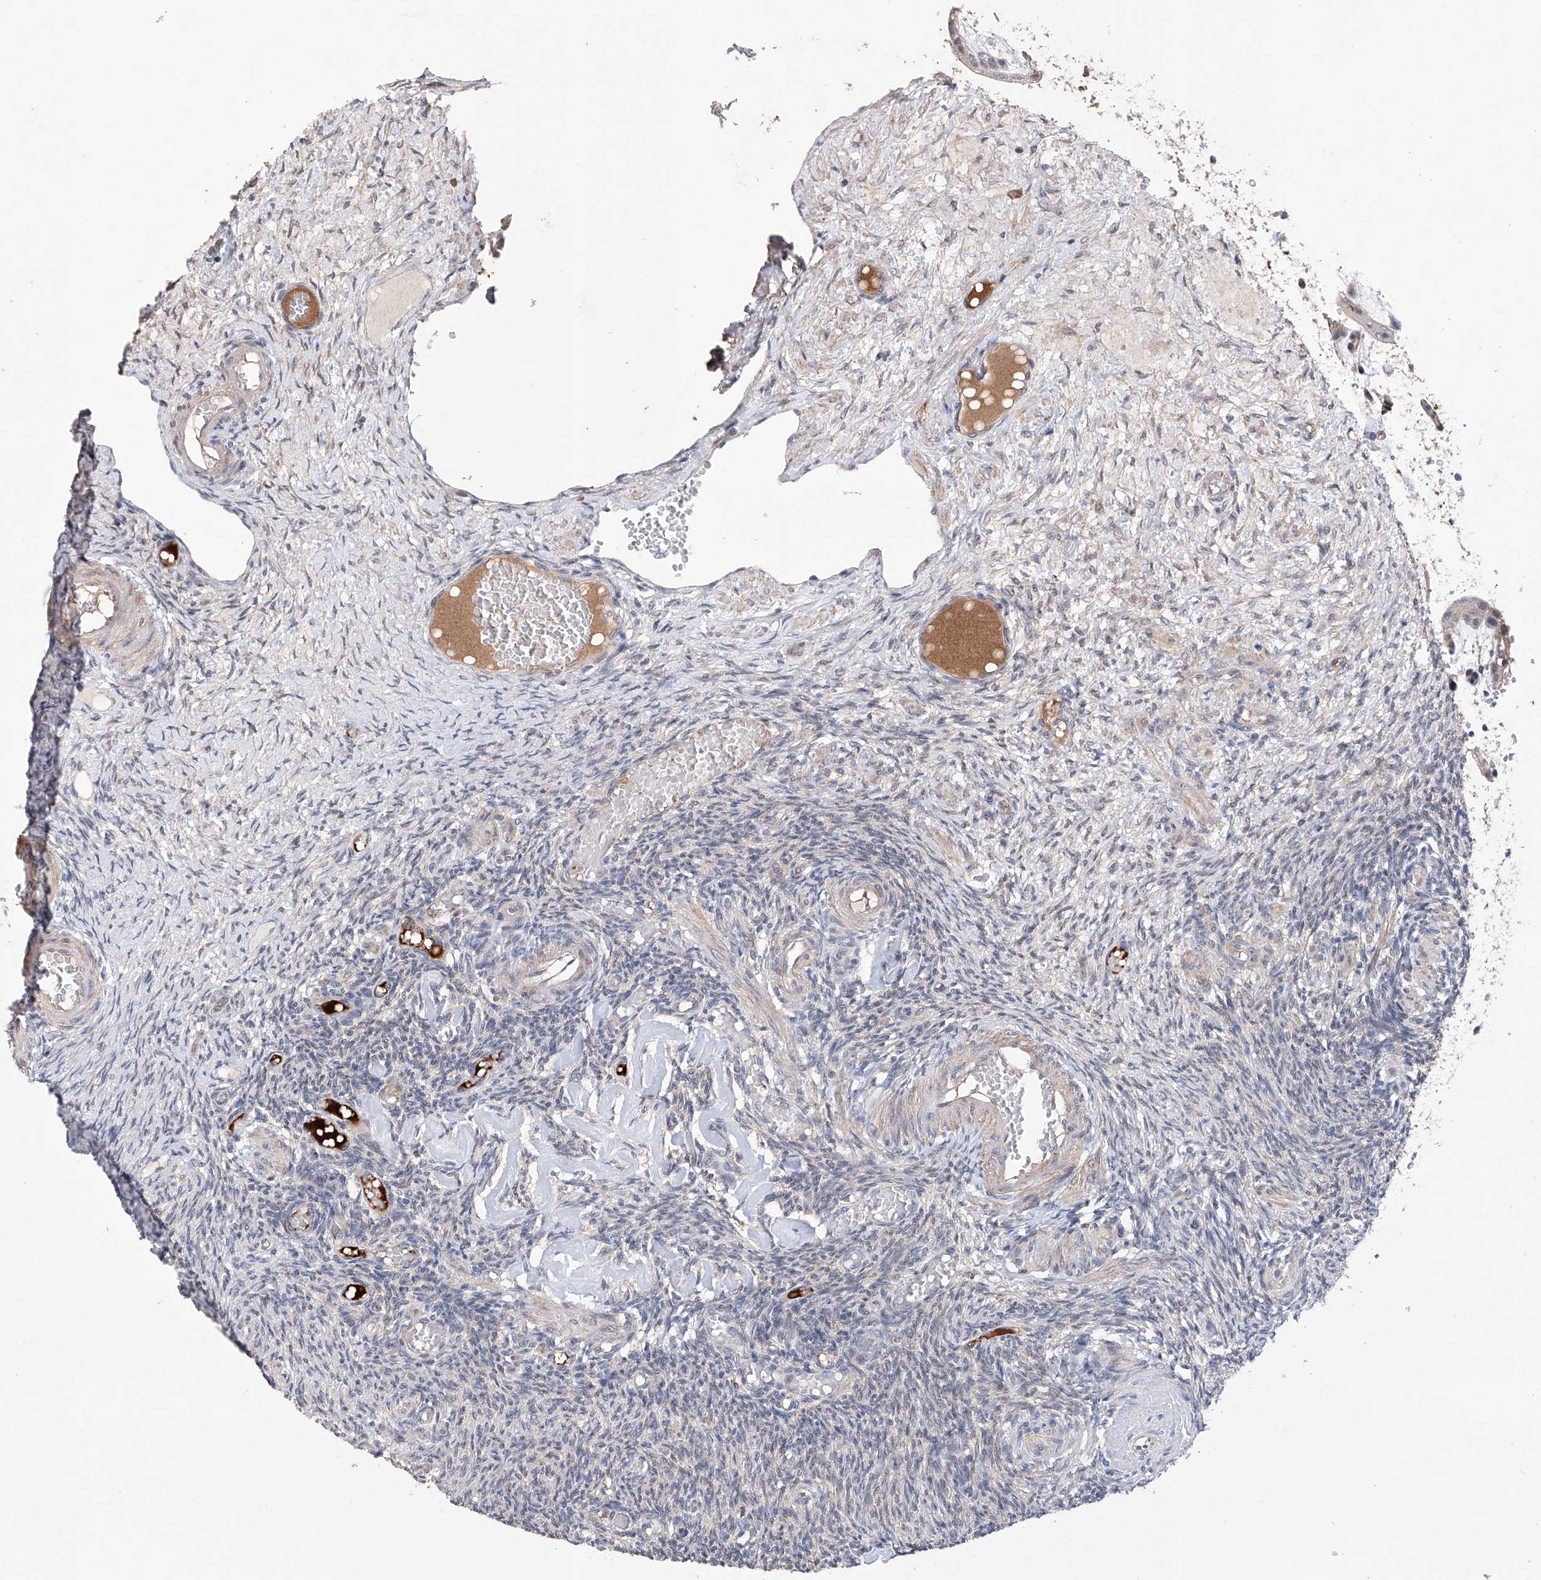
{"staining": {"intensity": "negative", "quantity": "none", "location": "none"}, "tissue": "ovary", "cell_type": "Ovarian stroma cells", "image_type": "normal", "snomed": [{"axis": "morphology", "description": "Normal tissue, NOS"}, {"axis": "topography", "description": "Ovary"}], "caption": "This is an immunohistochemistry (IHC) micrograph of unremarkable ovary. There is no positivity in ovarian stroma cells.", "gene": "AFG1L", "patient": {"sex": "female", "age": 27}}